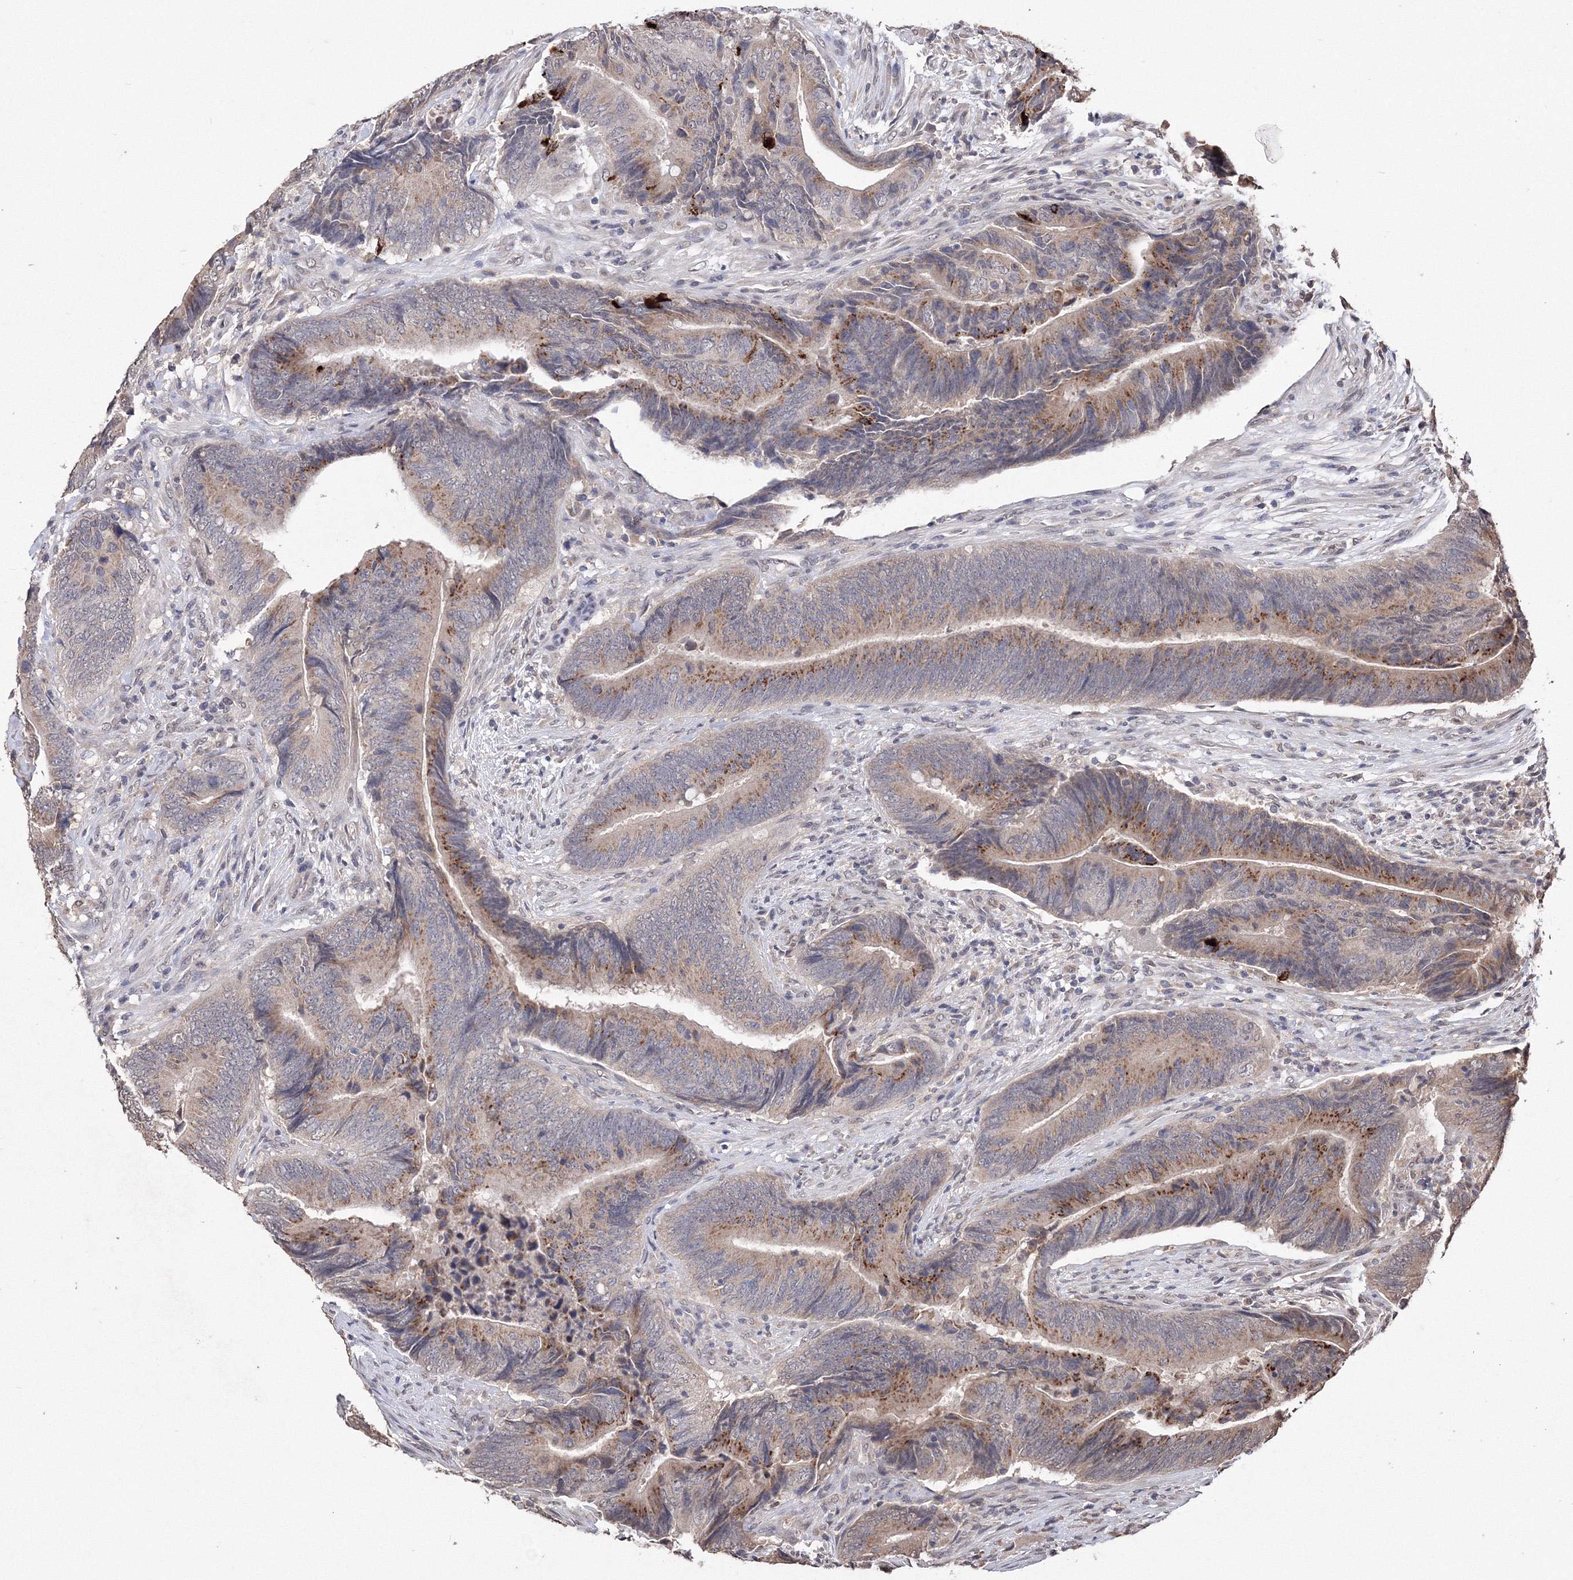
{"staining": {"intensity": "moderate", "quantity": ">75%", "location": "cytoplasmic/membranous"}, "tissue": "colorectal cancer", "cell_type": "Tumor cells", "image_type": "cancer", "snomed": [{"axis": "morphology", "description": "Normal tissue, NOS"}, {"axis": "morphology", "description": "Adenocarcinoma, NOS"}, {"axis": "topography", "description": "Colon"}], "caption": "Immunohistochemistry (IHC) (DAB) staining of colorectal cancer displays moderate cytoplasmic/membranous protein expression in about >75% of tumor cells. The protein of interest is shown in brown color, while the nuclei are stained blue.", "gene": "GPN1", "patient": {"sex": "male", "age": 56}}